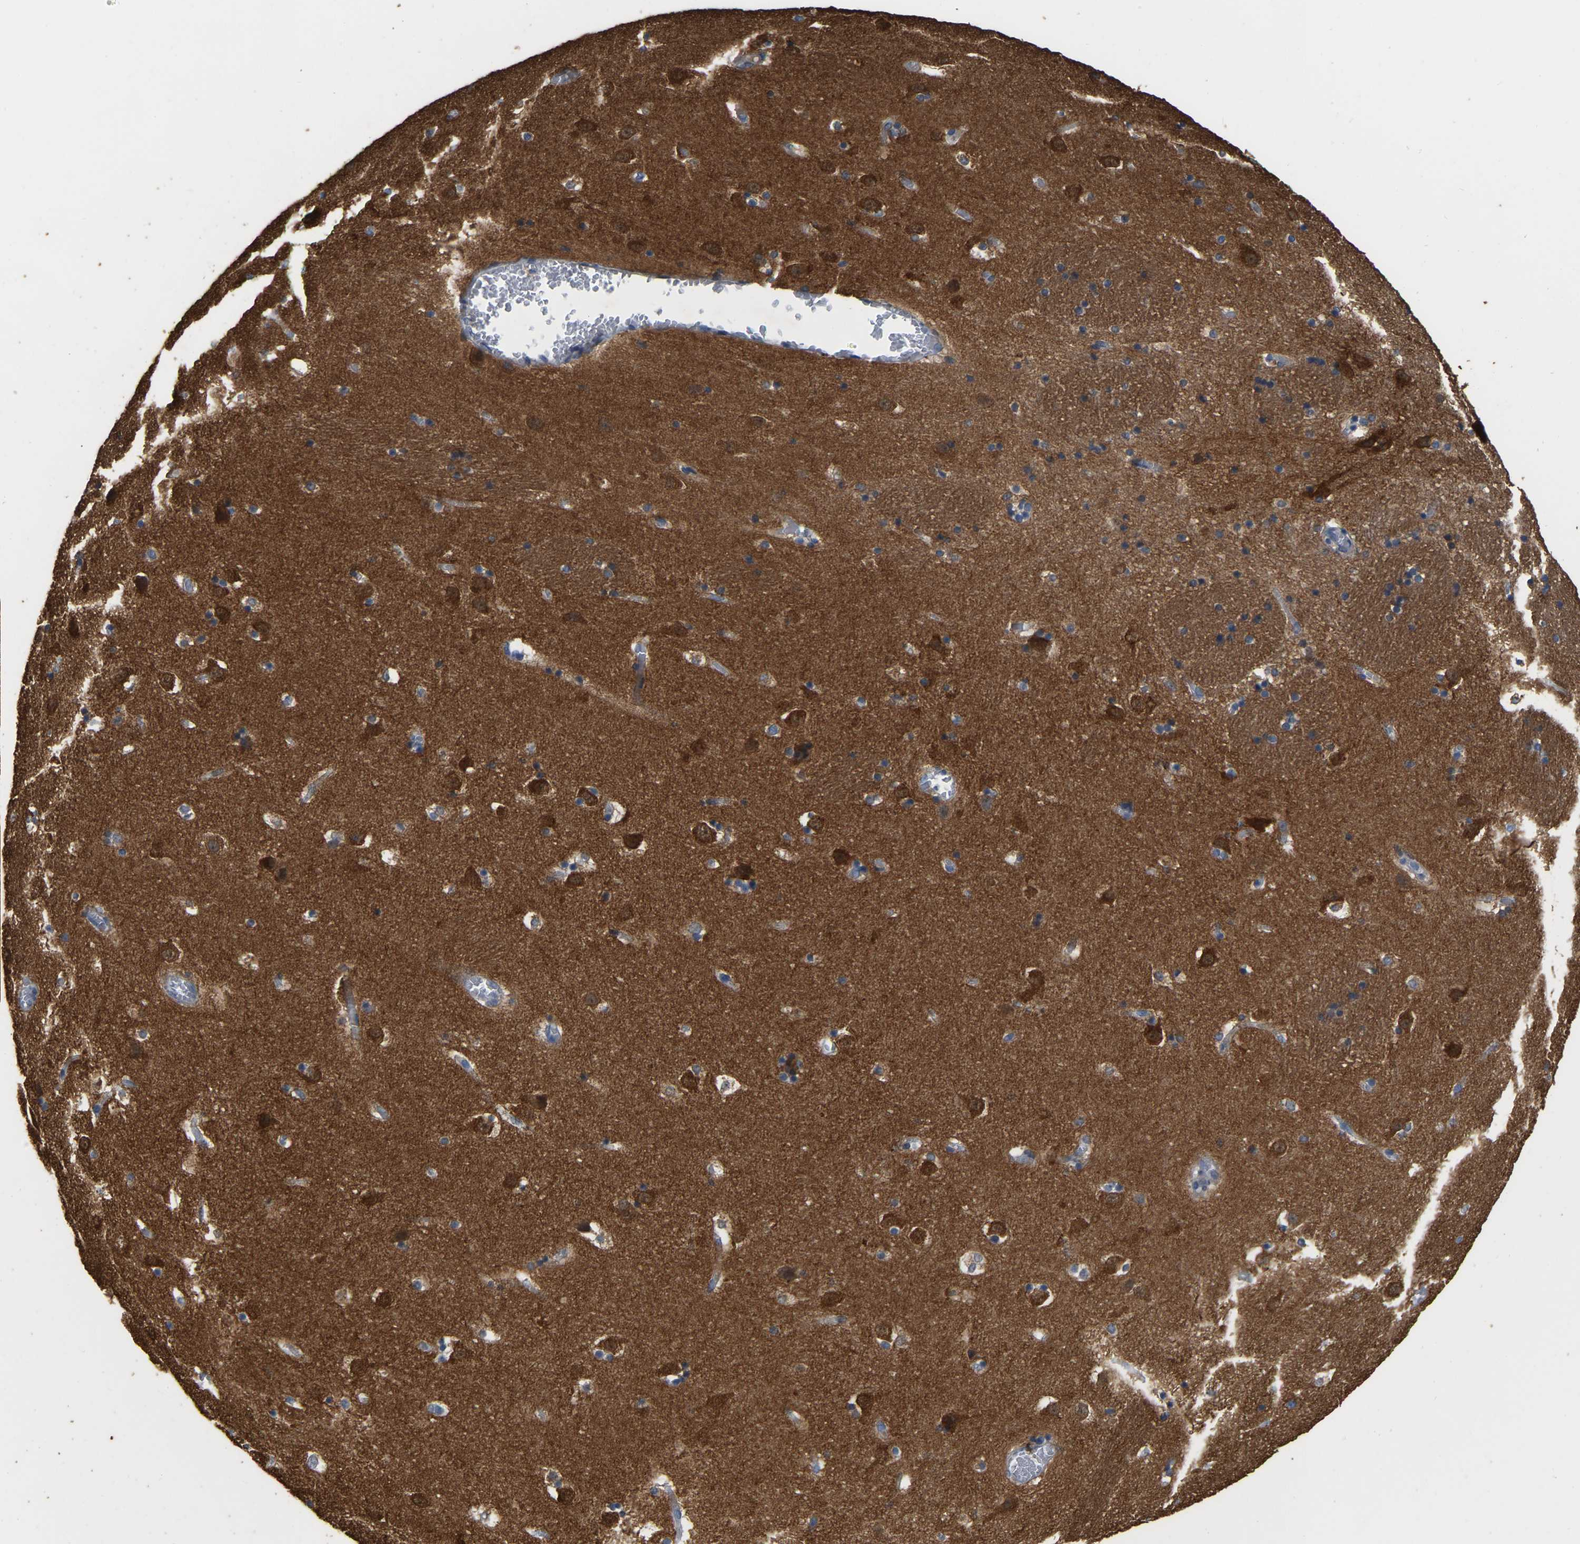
{"staining": {"intensity": "negative", "quantity": "none", "location": "none"}, "tissue": "caudate", "cell_type": "Glial cells", "image_type": "normal", "snomed": [{"axis": "morphology", "description": "Normal tissue, NOS"}, {"axis": "topography", "description": "Lateral ventricle wall"}], "caption": "This is an immunohistochemistry (IHC) micrograph of unremarkable caudate. There is no expression in glial cells.", "gene": "NCS1", "patient": {"sex": "male", "age": 45}}